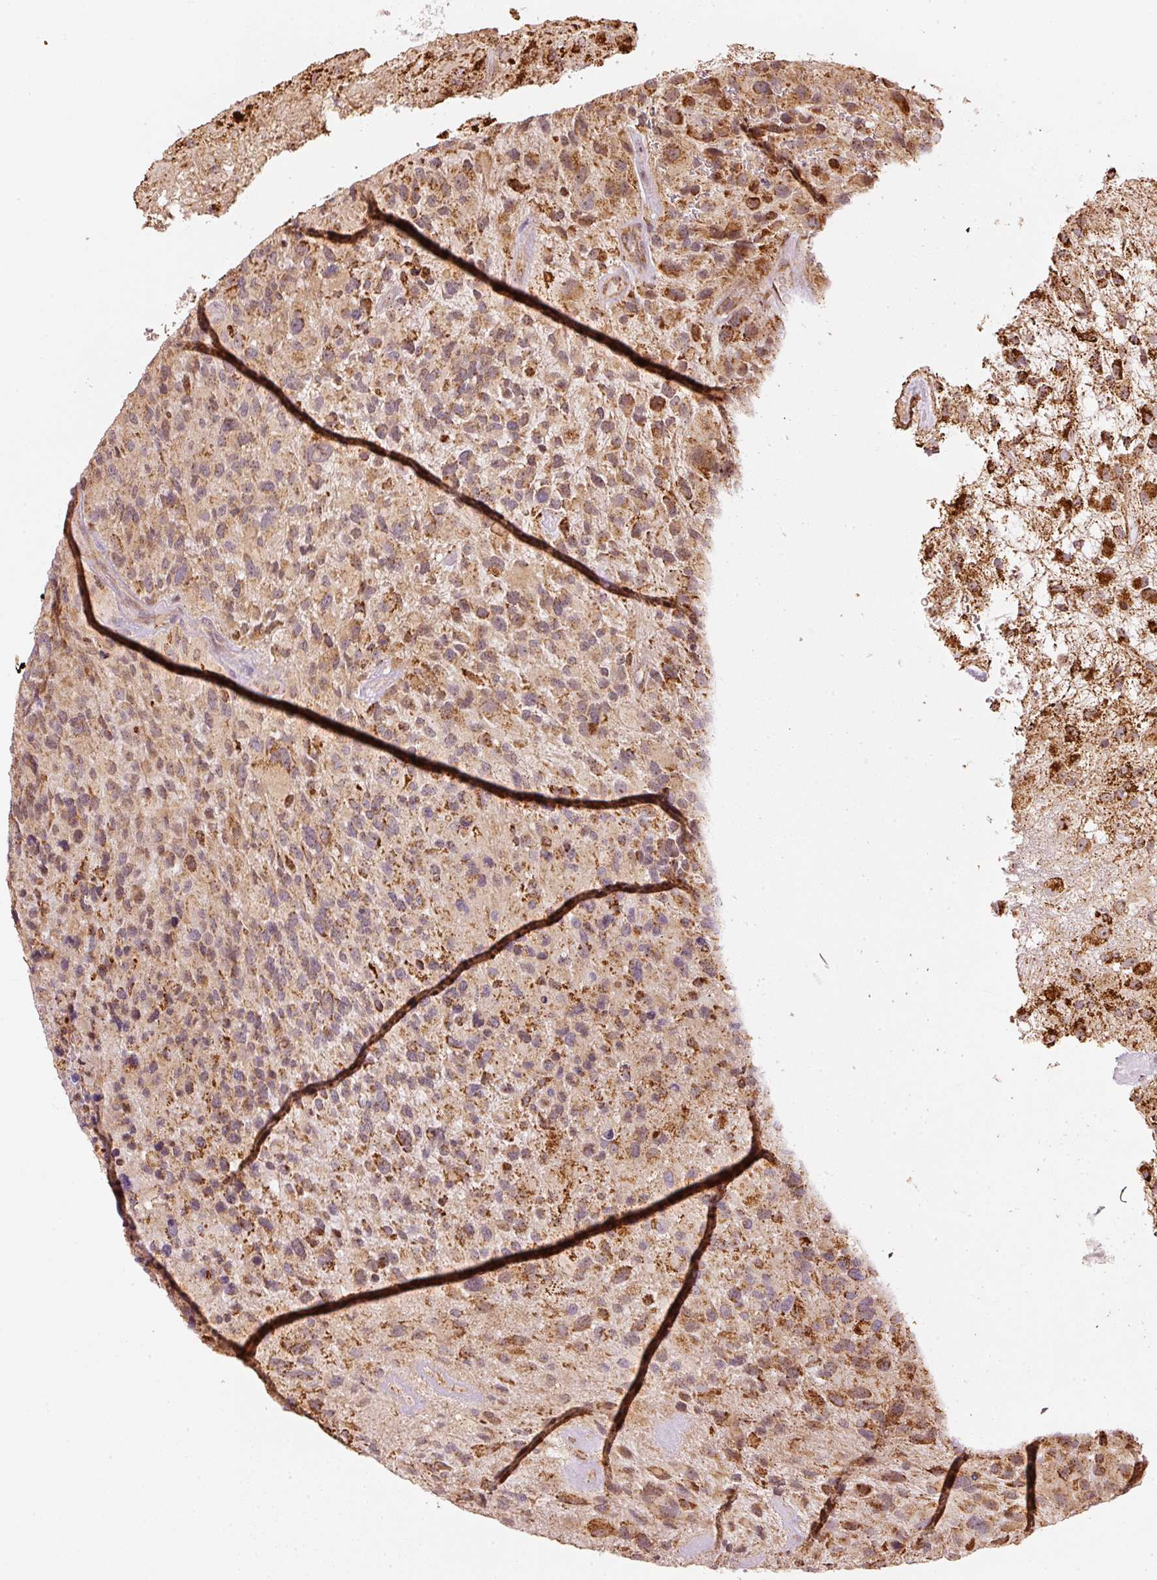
{"staining": {"intensity": "strong", "quantity": ">75%", "location": "cytoplasmic/membranous"}, "tissue": "glioma", "cell_type": "Tumor cells", "image_type": "cancer", "snomed": [{"axis": "morphology", "description": "Glioma, malignant, High grade"}, {"axis": "topography", "description": "Brain"}], "caption": "A brown stain shows strong cytoplasmic/membranous expression of a protein in glioma tumor cells.", "gene": "MTHFD1L", "patient": {"sex": "female", "age": 67}}